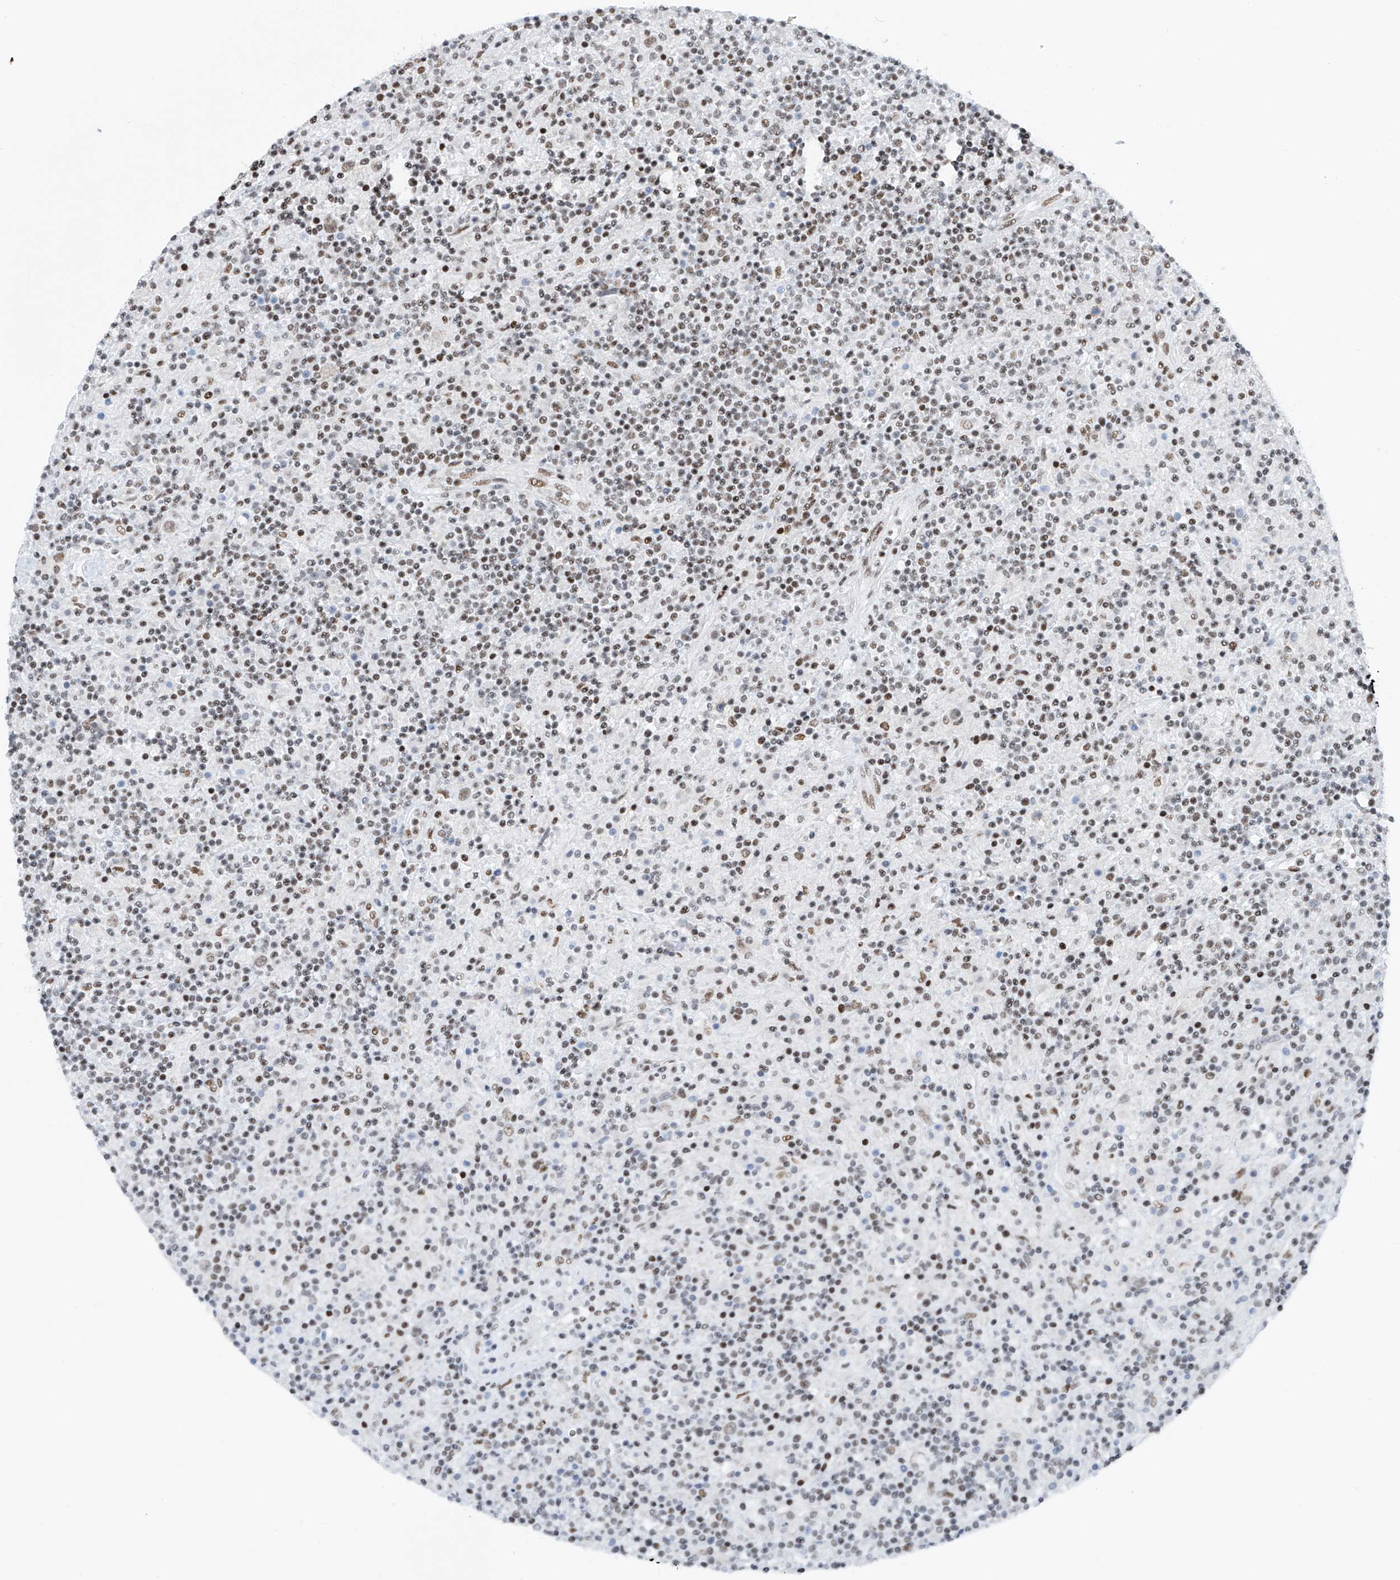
{"staining": {"intensity": "weak", "quantity": ">75%", "location": "nuclear"}, "tissue": "lymphoma", "cell_type": "Tumor cells", "image_type": "cancer", "snomed": [{"axis": "morphology", "description": "Hodgkin's disease, NOS"}, {"axis": "topography", "description": "Lymph node"}], "caption": "Lymphoma stained with a protein marker demonstrates weak staining in tumor cells.", "gene": "TAF4", "patient": {"sex": "male", "age": 70}}